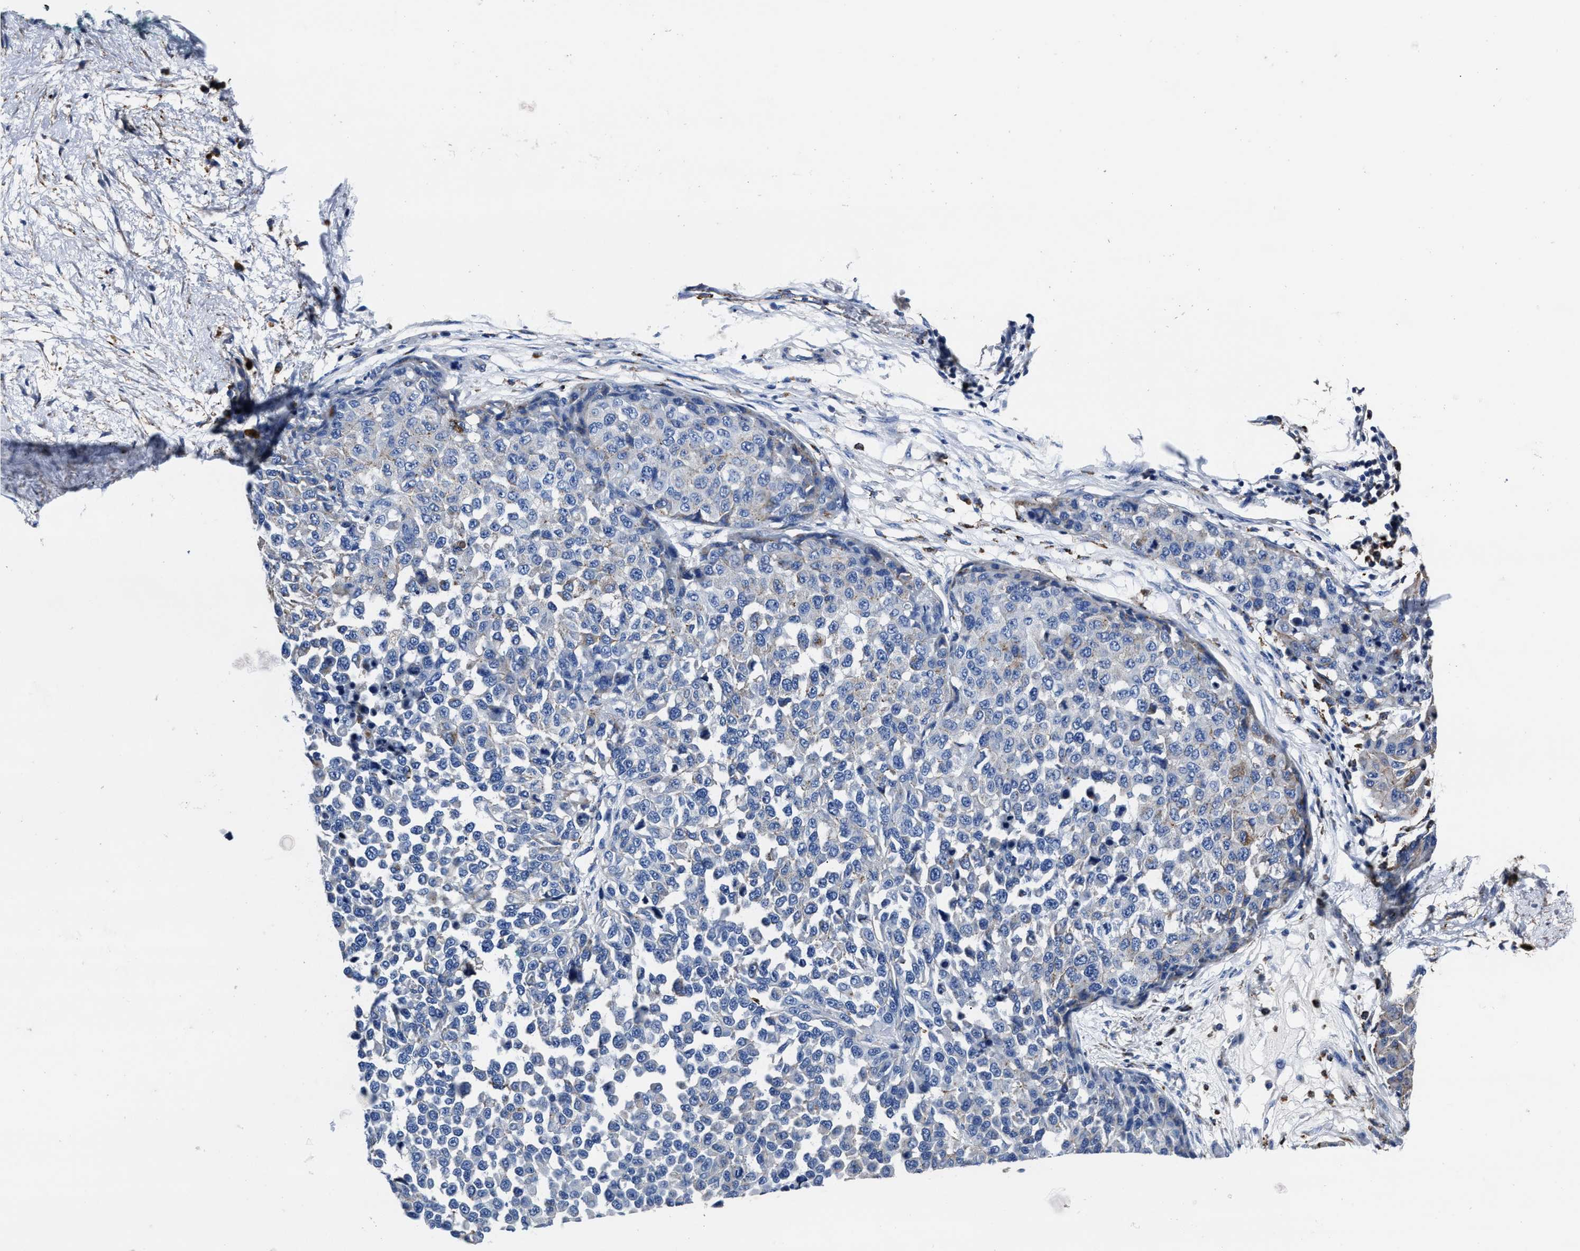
{"staining": {"intensity": "negative", "quantity": "none", "location": "none"}, "tissue": "melanoma", "cell_type": "Tumor cells", "image_type": "cancer", "snomed": [{"axis": "morphology", "description": "Normal tissue, NOS"}, {"axis": "morphology", "description": "Malignant melanoma, NOS"}, {"axis": "topography", "description": "Skin"}], "caption": "Immunohistochemical staining of human malignant melanoma displays no significant staining in tumor cells.", "gene": "LAMTOR4", "patient": {"sex": "male", "age": 62}}